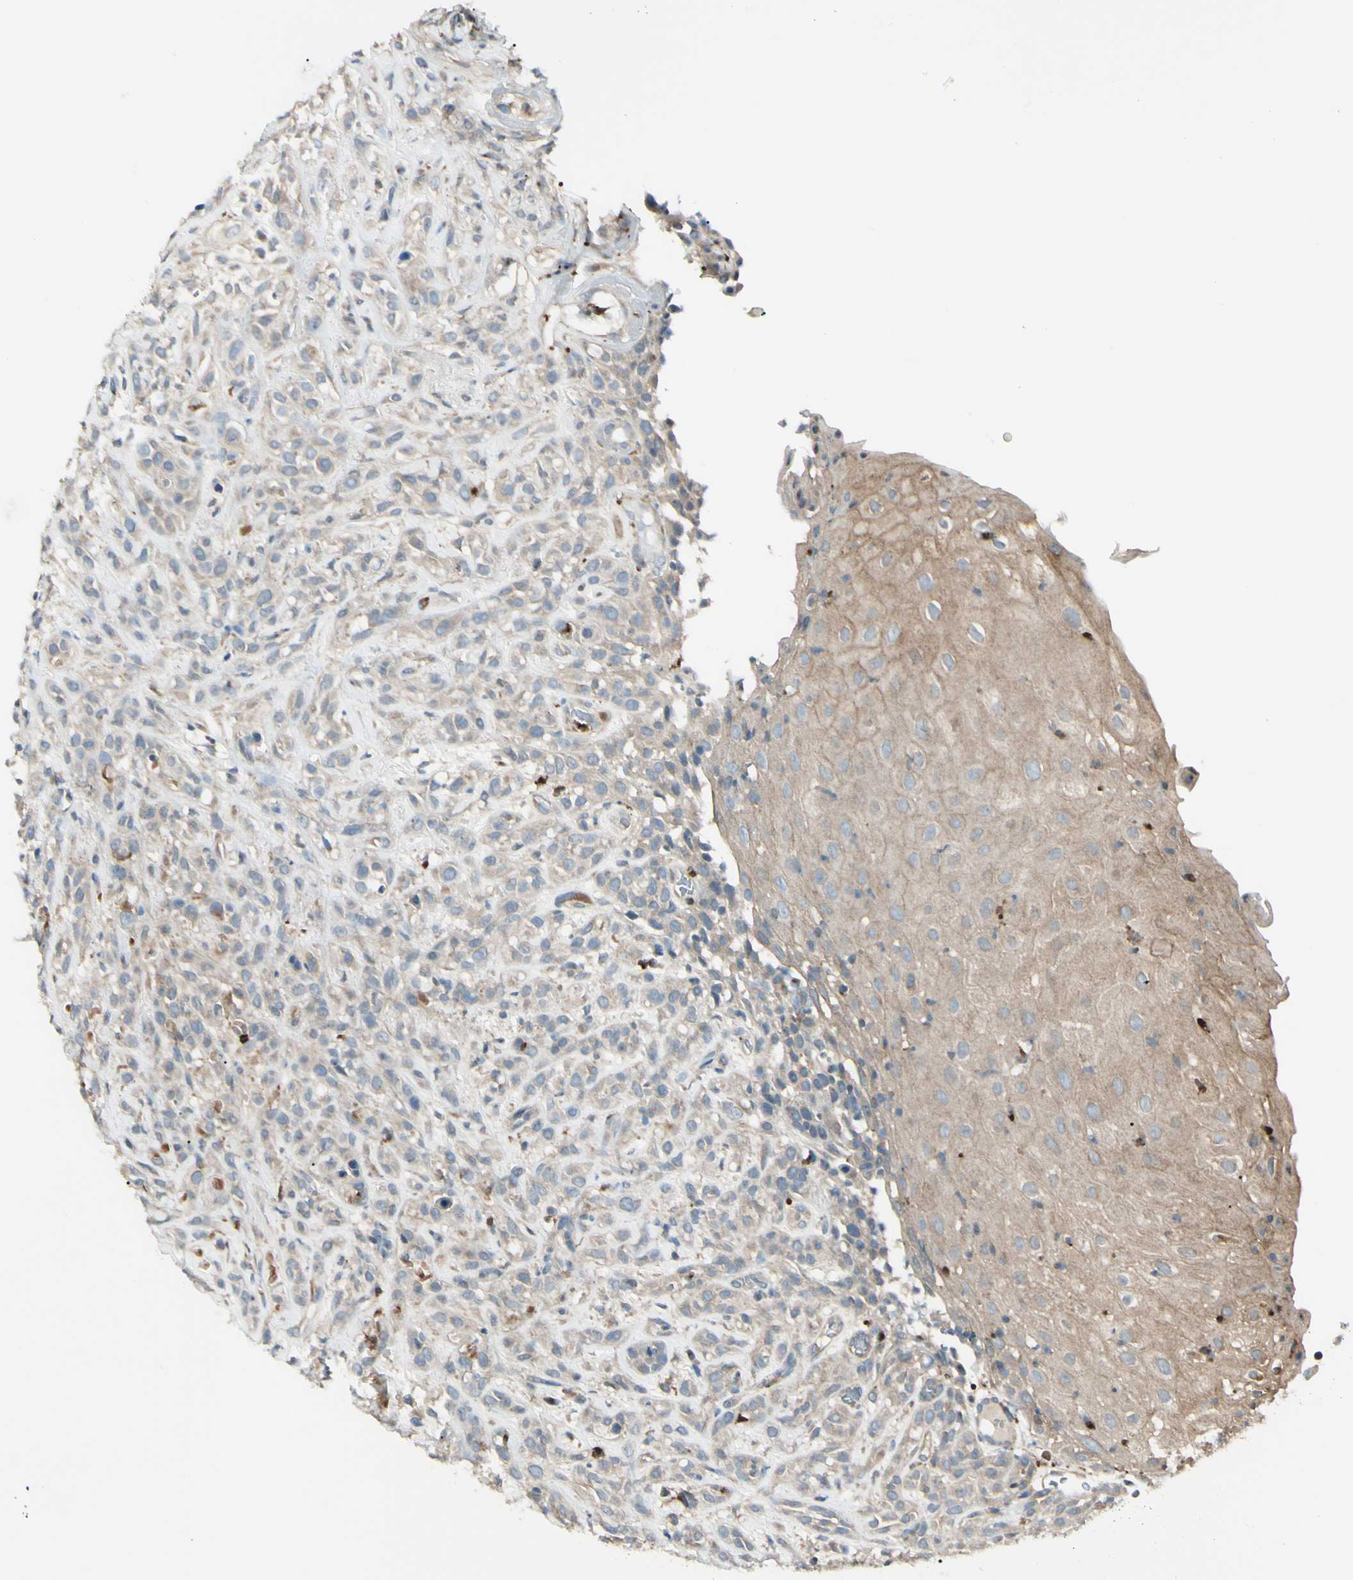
{"staining": {"intensity": "weak", "quantity": ">75%", "location": "cytoplasmic/membranous"}, "tissue": "head and neck cancer", "cell_type": "Tumor cells", "image_type": "cancer", "snomed": [{"axis": "morphology", "description": "Normal tissue, NOS"}, {"axis": "morphology", "description": "Squamous cell carcinoma, NOS"}, {"axis": "topography", "description": "Cartilage tissue"}, {"axis": "topography", "description": "Head-Neck"}], "caption": "Protein positivity by IHC demonstrates weak cytoplasmic/membranous staining in approximately >75% of tumor cells in head and neck cancer (squamous cell carcinoma). (Stains: DAB (3,3'-diaminobenzidine) in brown, nuclei in blue, Microscopy: brightfield microscopy at high magnification).", "gene": "LMTK2", "patient": {"sex": "male", "age": 62}}